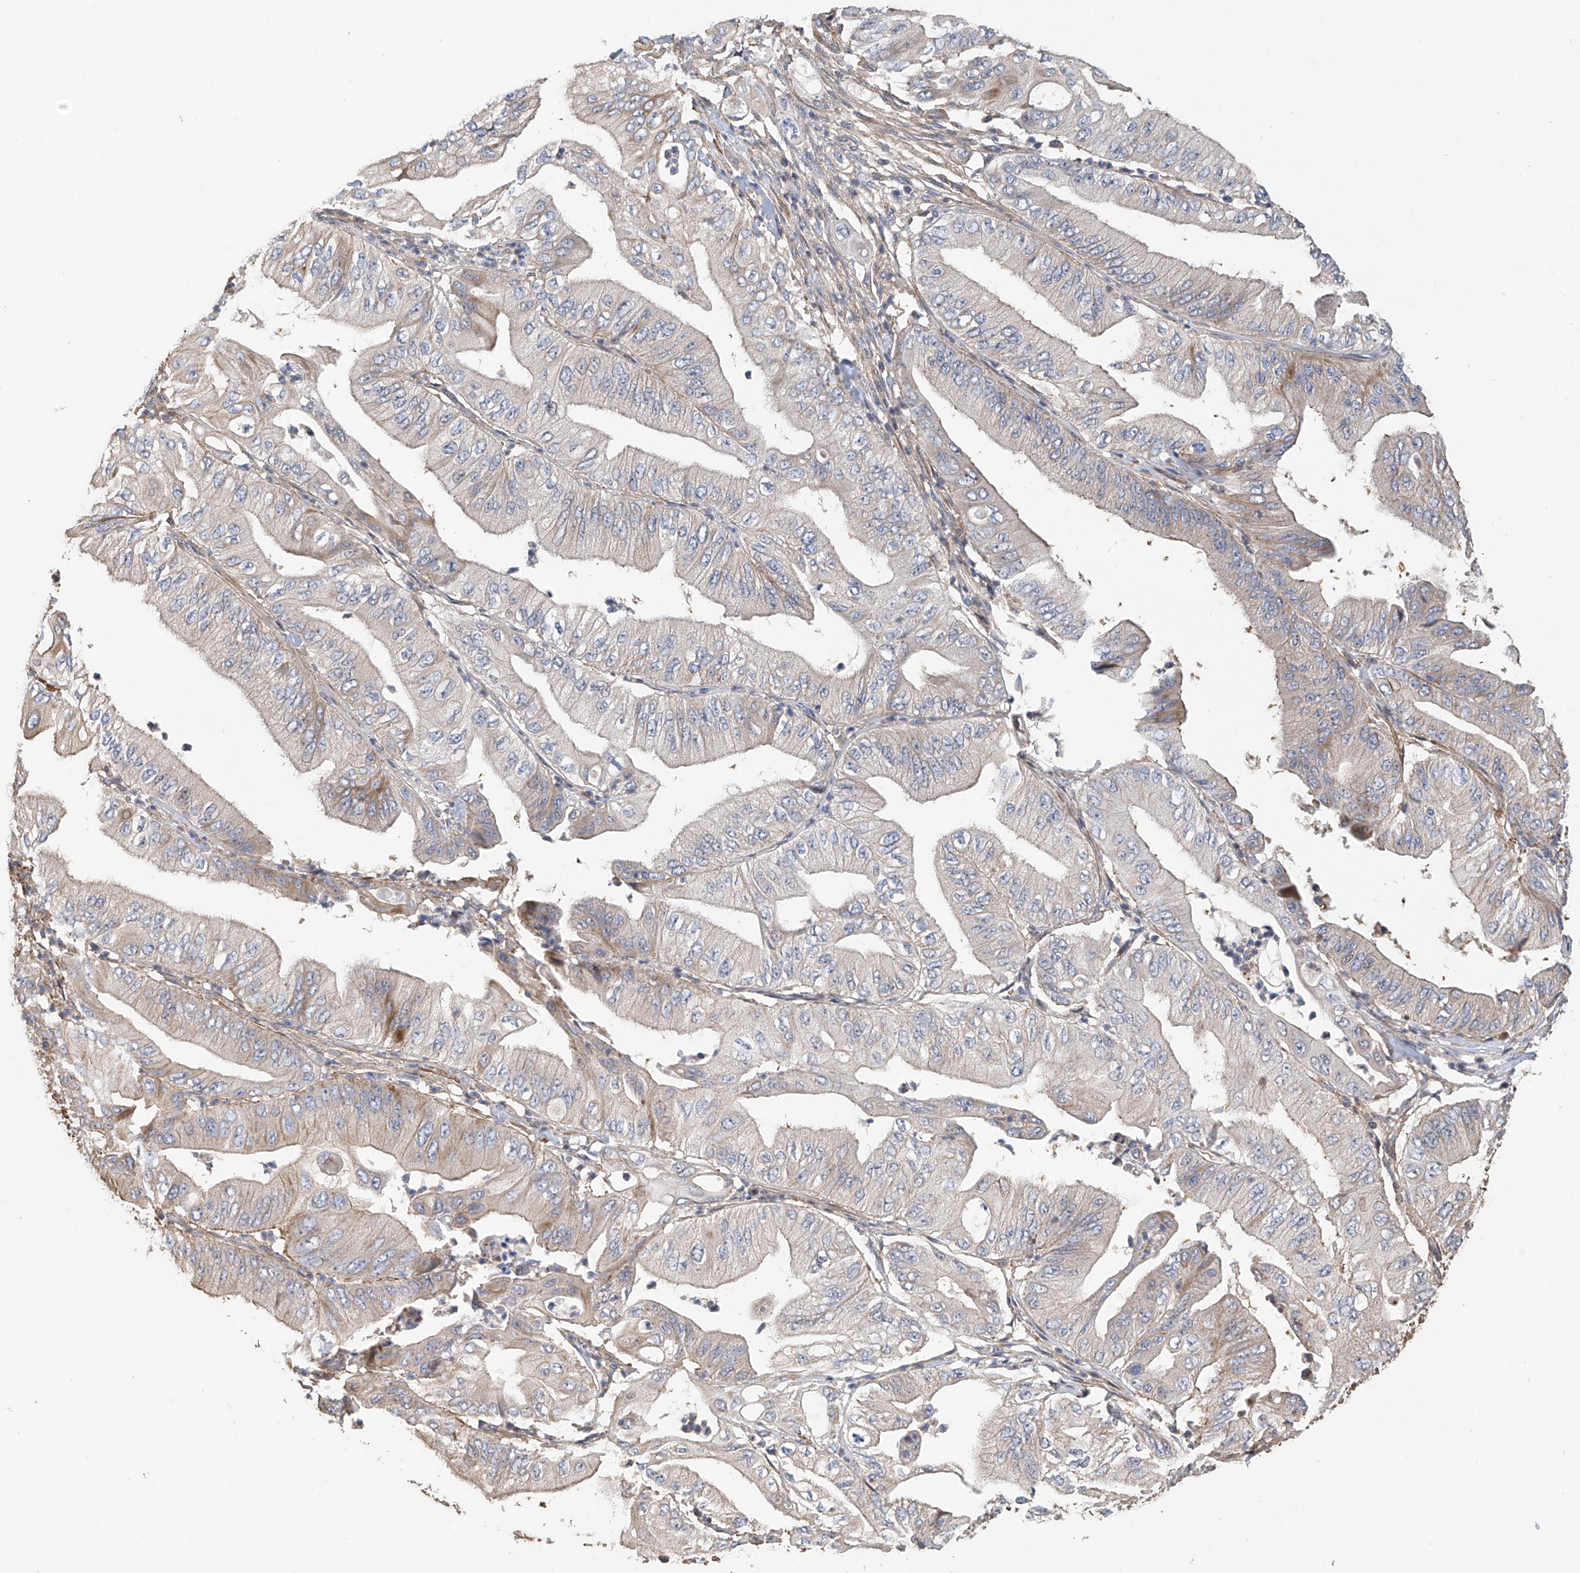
{"staining": {"intensity": "weak", "quantity": "<25%", "location": "cytoplasmic/membranous"}, "tissue": "pancreatic cancer", "cell_type": "Tumor cells", "image_type": "cancer", "snomed": [{"axis": "morphology", "description": "Adenocarcinoma, NOS"}, {"axis": "topography", "description": "Pancreas"}], "caption": "This is an immunohistochemistry micrograph of human pancreatic cancer (adenocarcinoma). There is no staining in tumor cells.", "gene": "SLC43A3", "patient": {"sex": "female", "age": 77}}